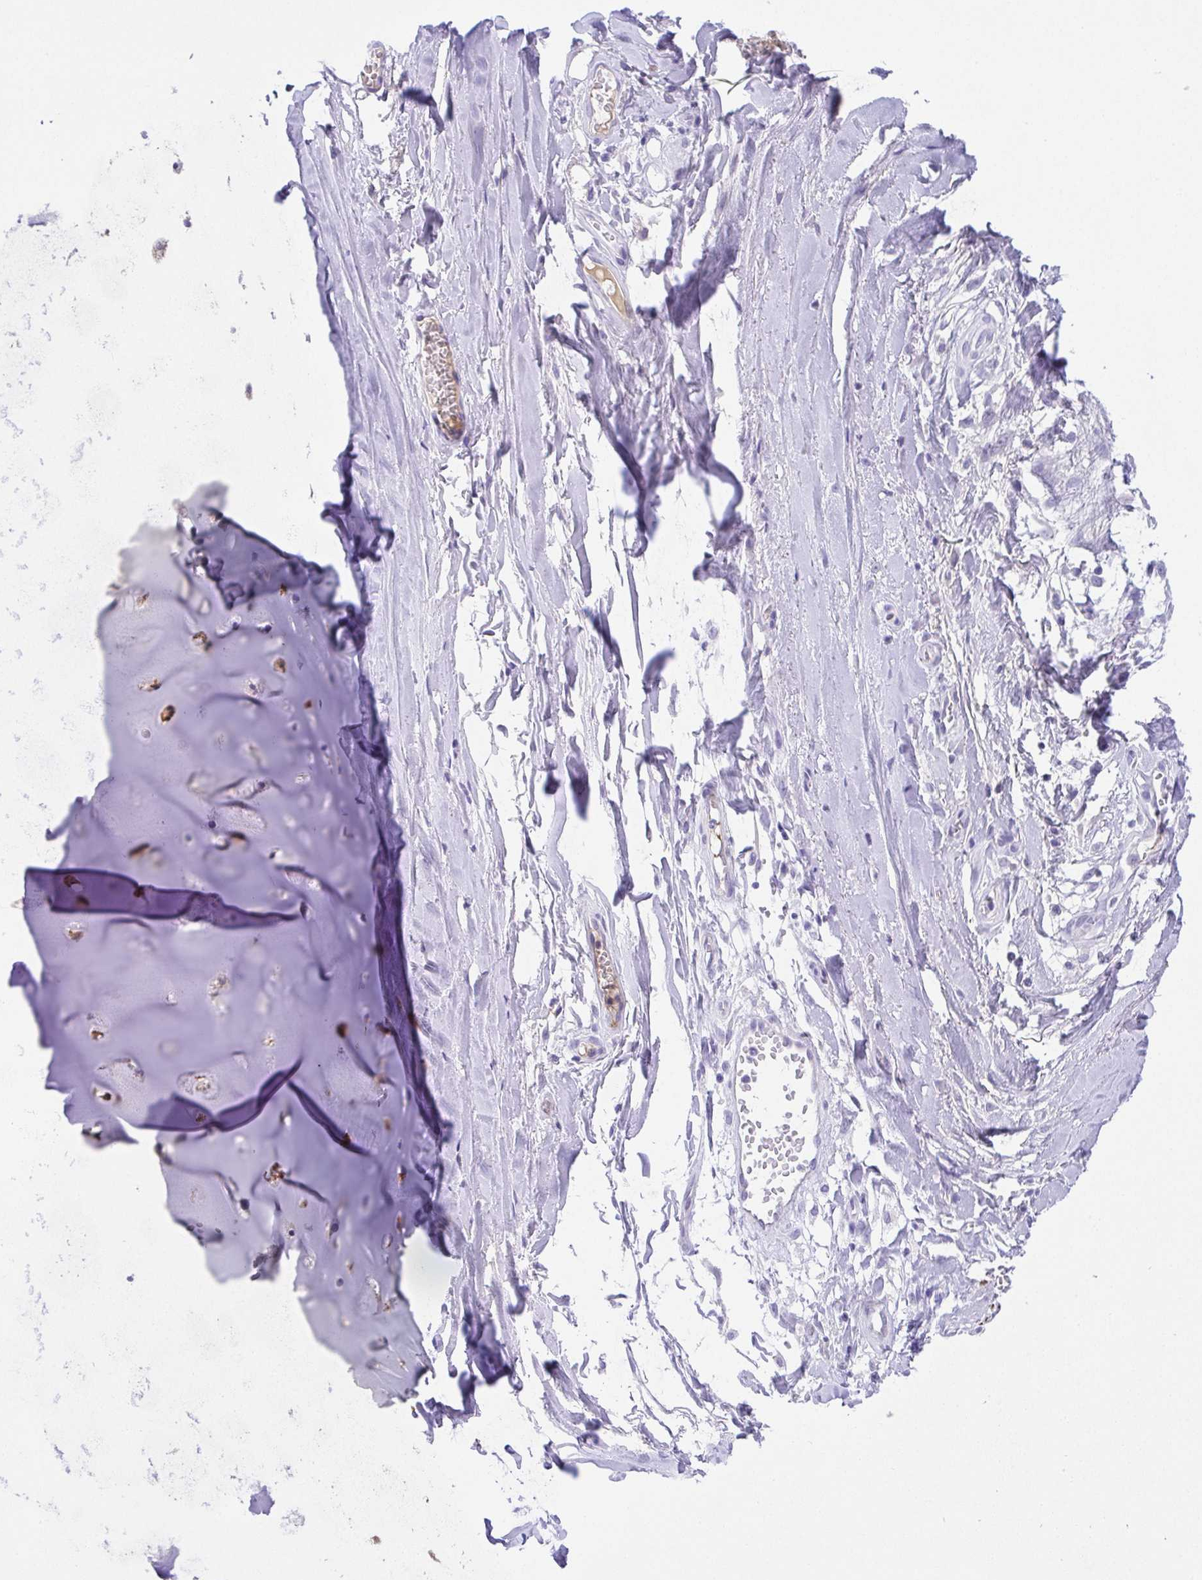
{"staining": {"intensity": "negative", "quantity": "none", "location": "none"}, "tissue": "adipose tissue", "cell_type": "Adipocytes", "image_type": "normal", "snomed": [{"axis": "morphology", "description": "Normal tissue, NOS"}, {"axis": "topography", "description": "Cartilage tissue"}, {"axis": "topography", "description": "Nasopharynx"}, {"axis": "topography", "description": "Thyroid gland"}], "caption": "Adipose tissue was stained to show a protein in brown. There is no significant staining in adipocytes. (DAB immunohistochemistry (IHC) with hematoxylin counter stain).", "gene": "SPATA4", "patient": {"sex": "male", "age": 63}}